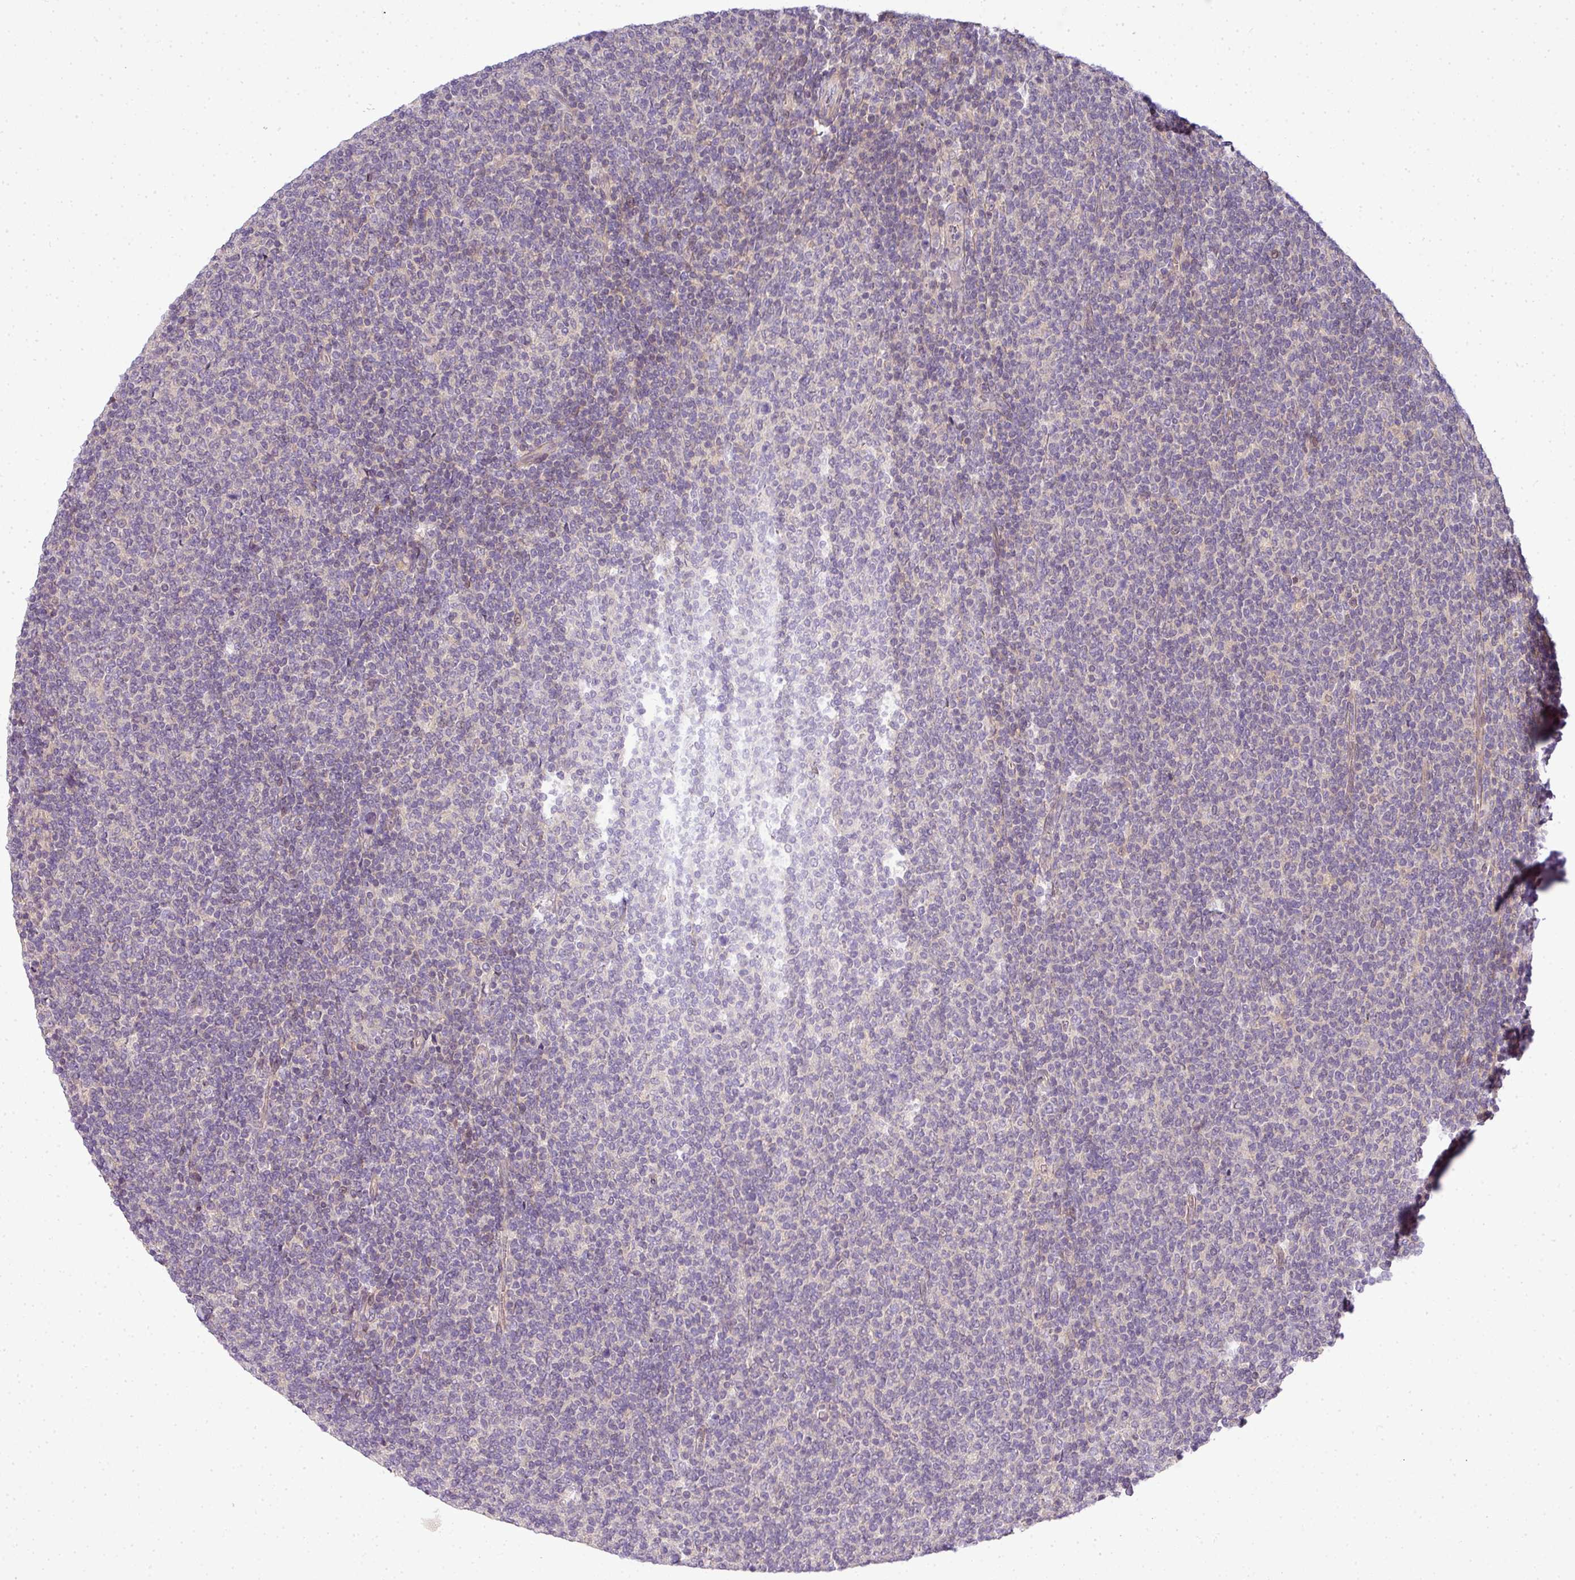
{"staining": {"intensity": "negative", "quantity": "none", "location": "none"}, "tissue": "lymphoma", "cell_type": "Tumor cells", "image_type": "cancer", "snomed": [{"axis": "morphology", "description": "Malignant lymphoma, non-Hodgkin's type, Low grade"}, {"axis": "topography", "description": "Lymph node"}], "caption": "An image of human low-grade malignant lymphoma, non-Hodgkin's type is negative for staining in tumor cells.", "gene": "ADH5", "patient": {"sex": "male", "age": 52}}